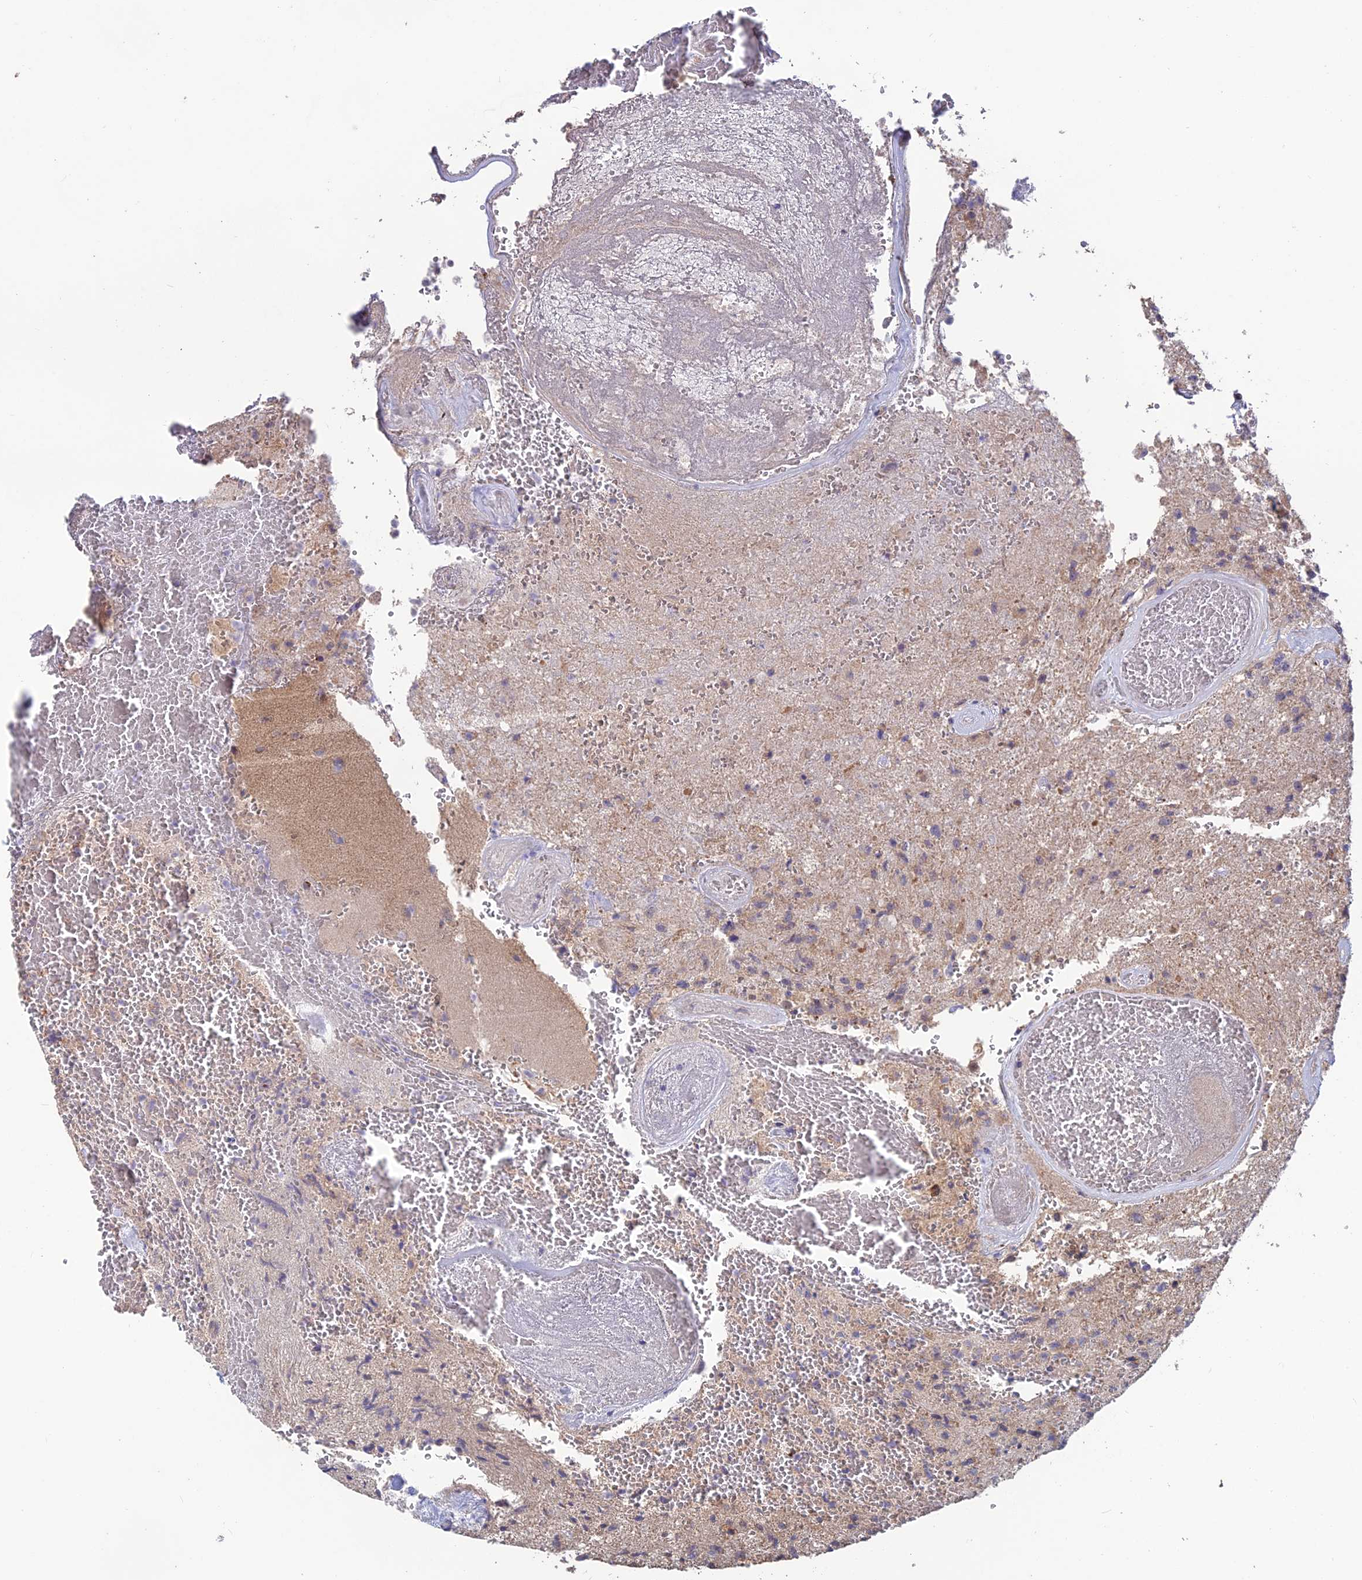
{"staining": {"intensity": "weak", "quantity": "<25%", "location": "cytoplasmic/membranous"}, "tissue": "glioma", "cell_type": "Tumor cells", "image_type": "cancer", "snomed": [{"axis": "morphology", "description": "Glioma, malignant, High grade"}, {"axis": "topography", "description": "Brain"}], "caption": "Human glioma stained for a protein using IHC reveals no staining in tumor cells.", "gene": "SHISA5", "patient": {"sex": "male", "age": 56}}